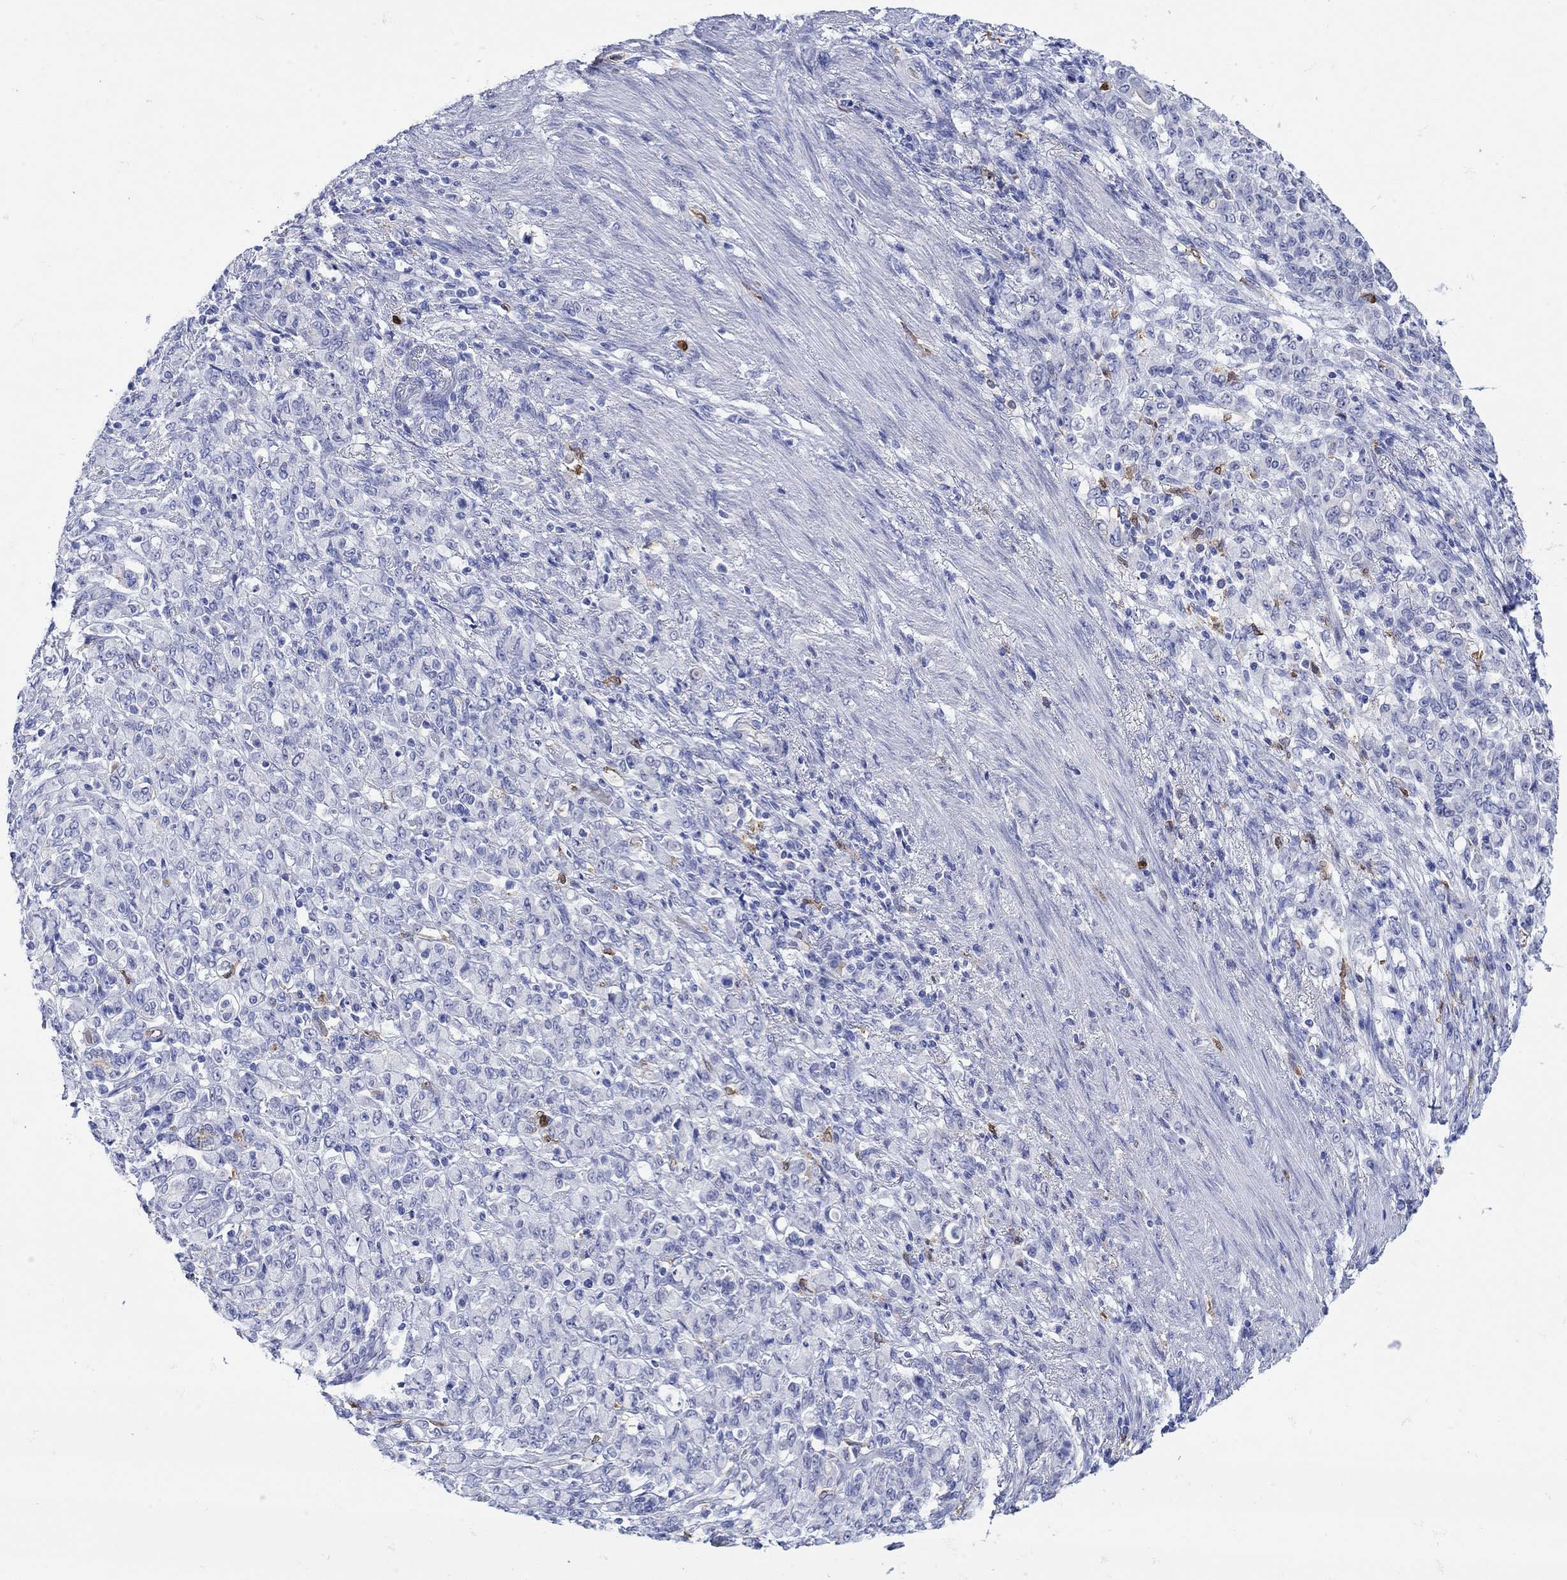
{"staining": {"intensity": "negative", "quantity": "none", "location": "none"}, "tissue": "stomach cancer", "cell_type": "Tumor cells", "image_type": "cancer", "snomed": [{"axis": "morphology", "description": "Normal tissue, NOS"}, {"axis": "morphology", "description": "Adenocarcinoma, NOS"}, {"axis": "topography", "description": "Stomach"}], "caption": "Tumor cells are negative for brown protein staining in stomach cancer.", "gene": "LINGO3", "patient": {"sex": "female", "age": 79}}